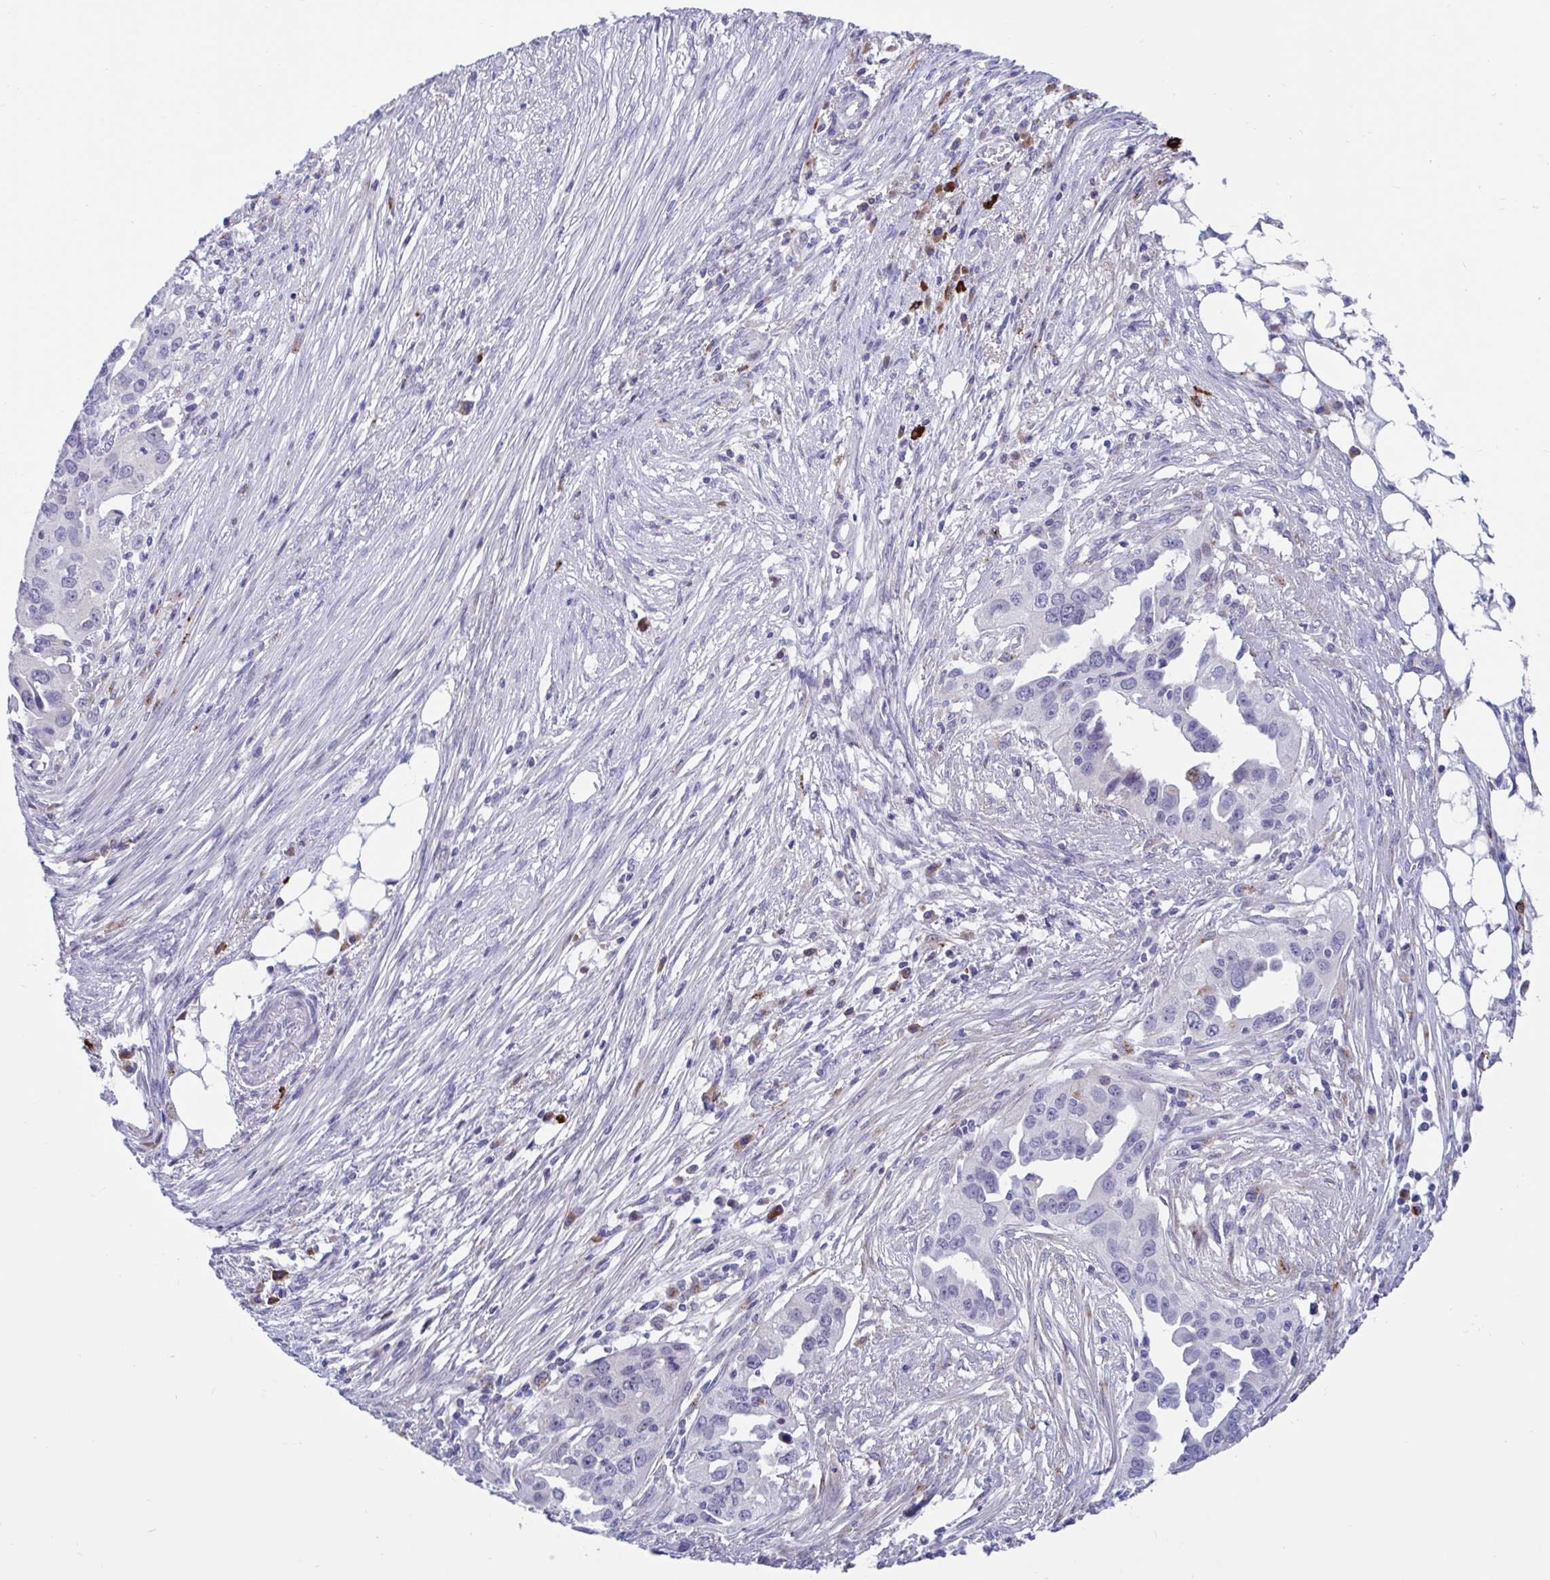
{"staining": {"intensity": "negative", "quantity": "none", "location": "none"}, "tissue": "ovarian cancer", "cell_type": "Tumor cells", "image_type": "cancer", "snomed": [{"axis": "morphology", "description": "Carcinoma, endometroid"}, {"axis": "morphology", "description": "Cystadenocarcinoma, serous, NOS"}, {"axis": "topography", "description": "Ovary"}], "caption": "A high-resolution histopathology image shows immunohistochemistry staining of endometroid carcinoma (ovarian), which reveals no significant staining in tumor cells.", "gene": "FAM219B", "patient": {"sex": "female", "age": 45}}